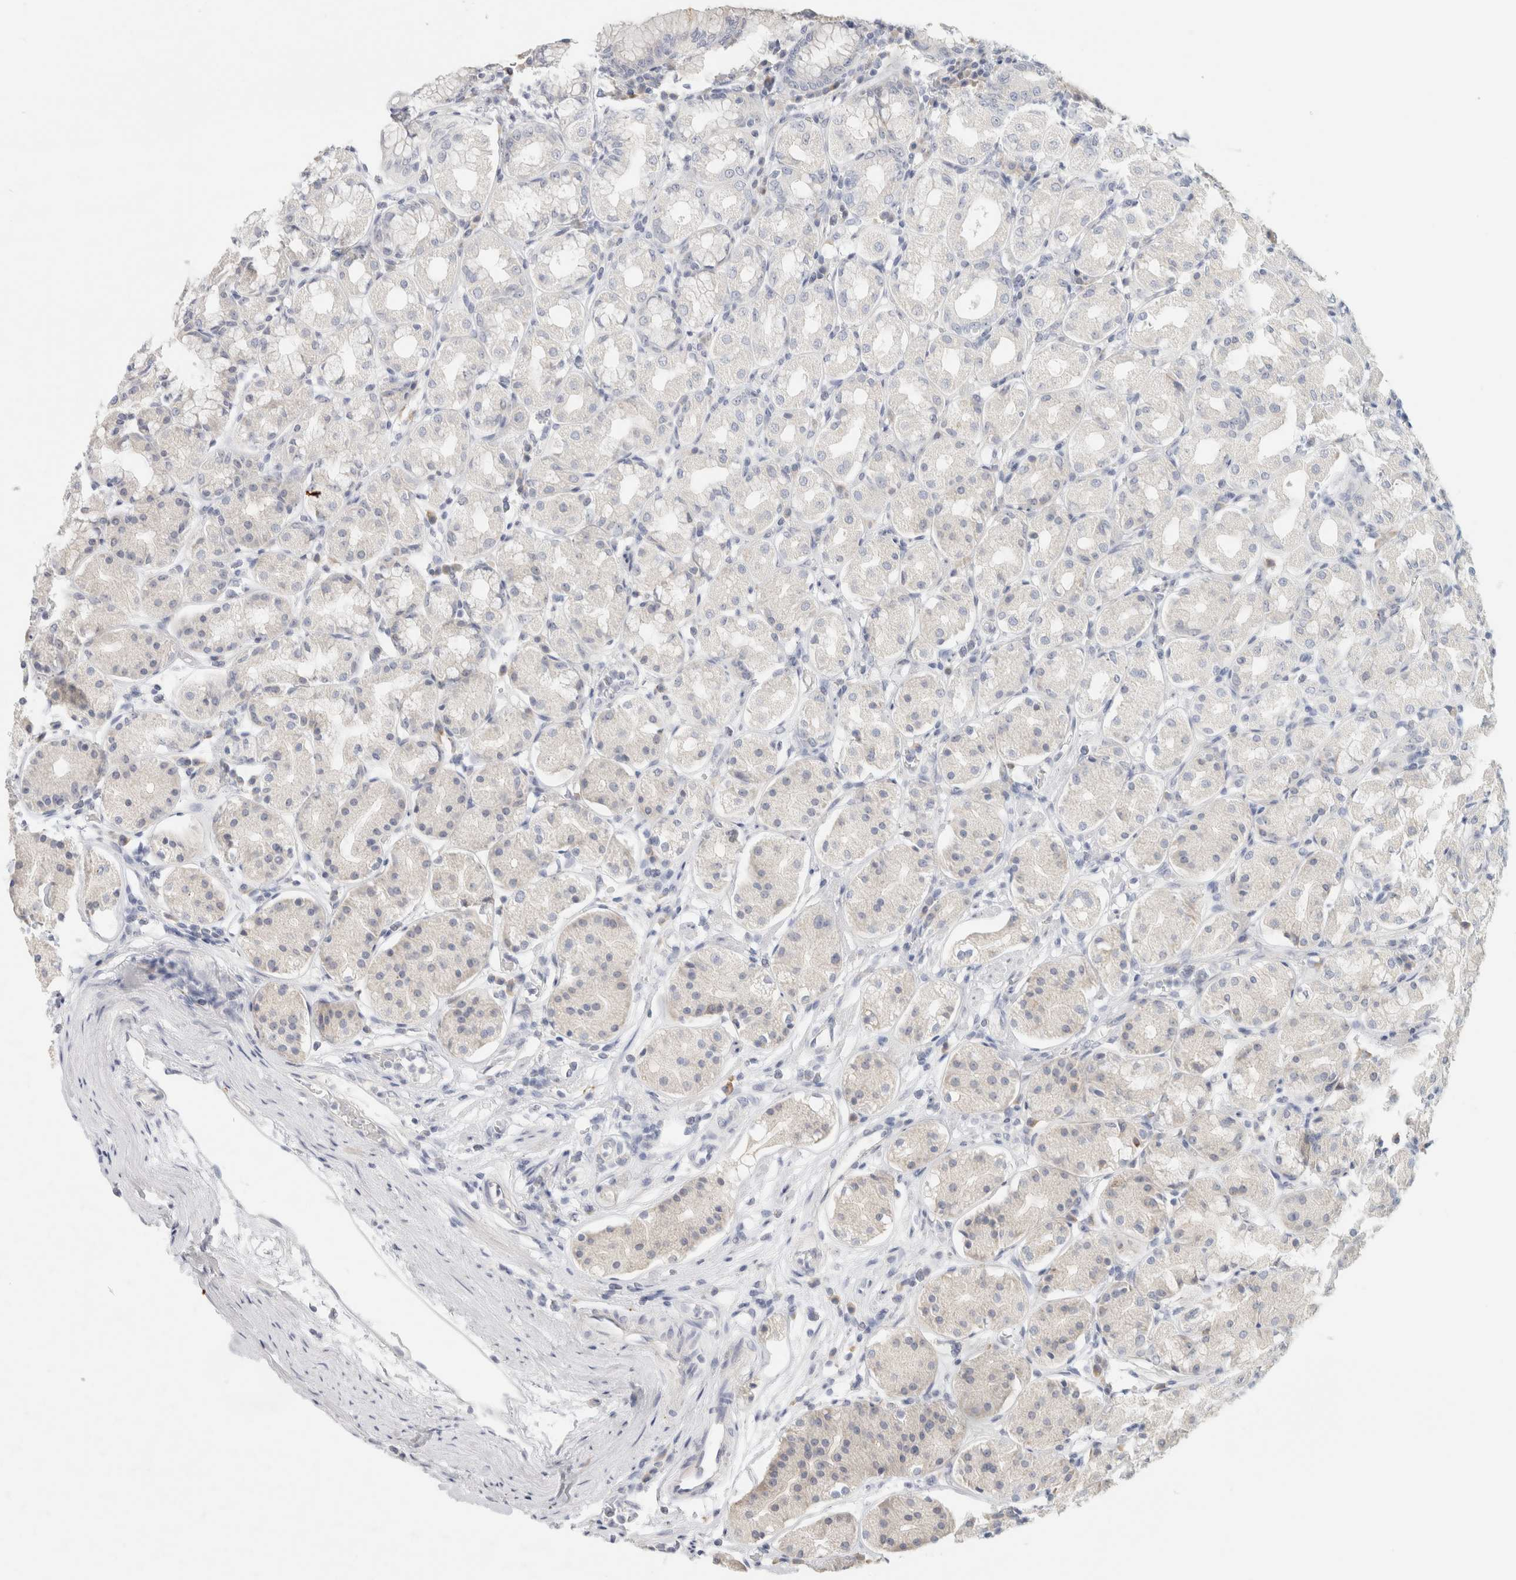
{"staining": {"intensity": "negative", "quantity": "none", "location": "none"}, "tissue": "stomach", "cell_type": "Glandular cells", "image_type": "normal", "snomed": [{"axis": "morphology", "description": "Normal tissue, NOS"}, {"axis": "topography", "description": "Stomach"}, {"axis": "topography", "description": "Stomach, lower"}], "caption": "The IHC photomicrograph has no significant expression in glandular cells of stomach. The staining was performed using DAB (3,3'-diaminobenzidine) to visualize the protein expression in brown, while the nuclei were stained in blue with hematoxylin (Magnification: 20x).", "gene": "NEFM", "patient": {"sex": "female", "age": 56}}